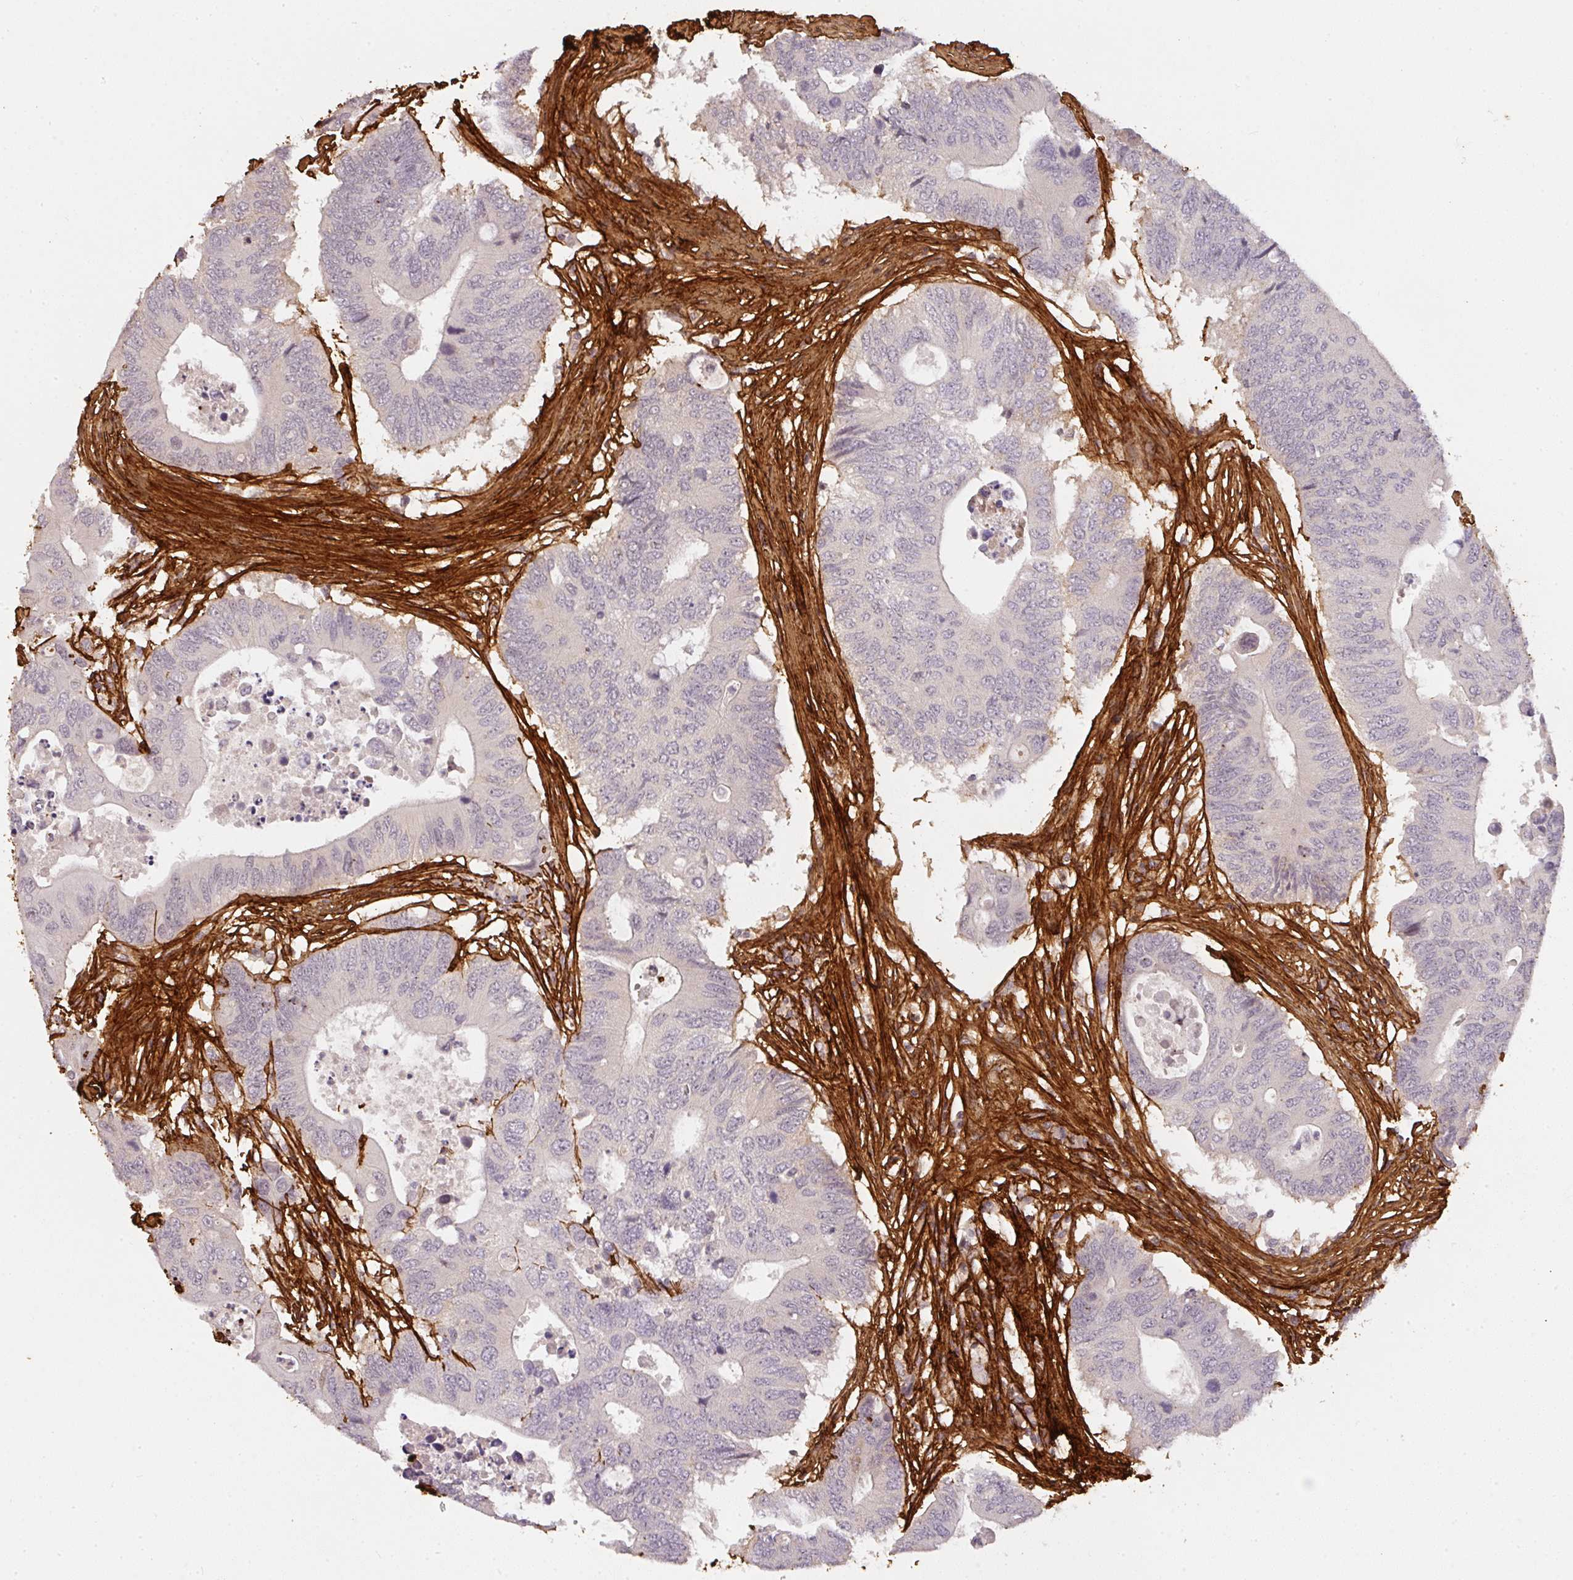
{"staining": {"intensity": "negative", "quantity": "none", "location": "none"}, "tissue": "colorectal cancer", "cell_type": "Tumor cells", "image_type": "cancer", "snomed": [{"axis": "morphology", "description": "Adenocarcinoma, NOS"}, {"axis": "topography", "description": "Colon"}], "caption": "Protein analysis of colorectal cancer (adenocarcinoma) shows no significant expression in tumor cells.", "gene": "COL3A1", "patient": {"sex": "male", "age": 71}}